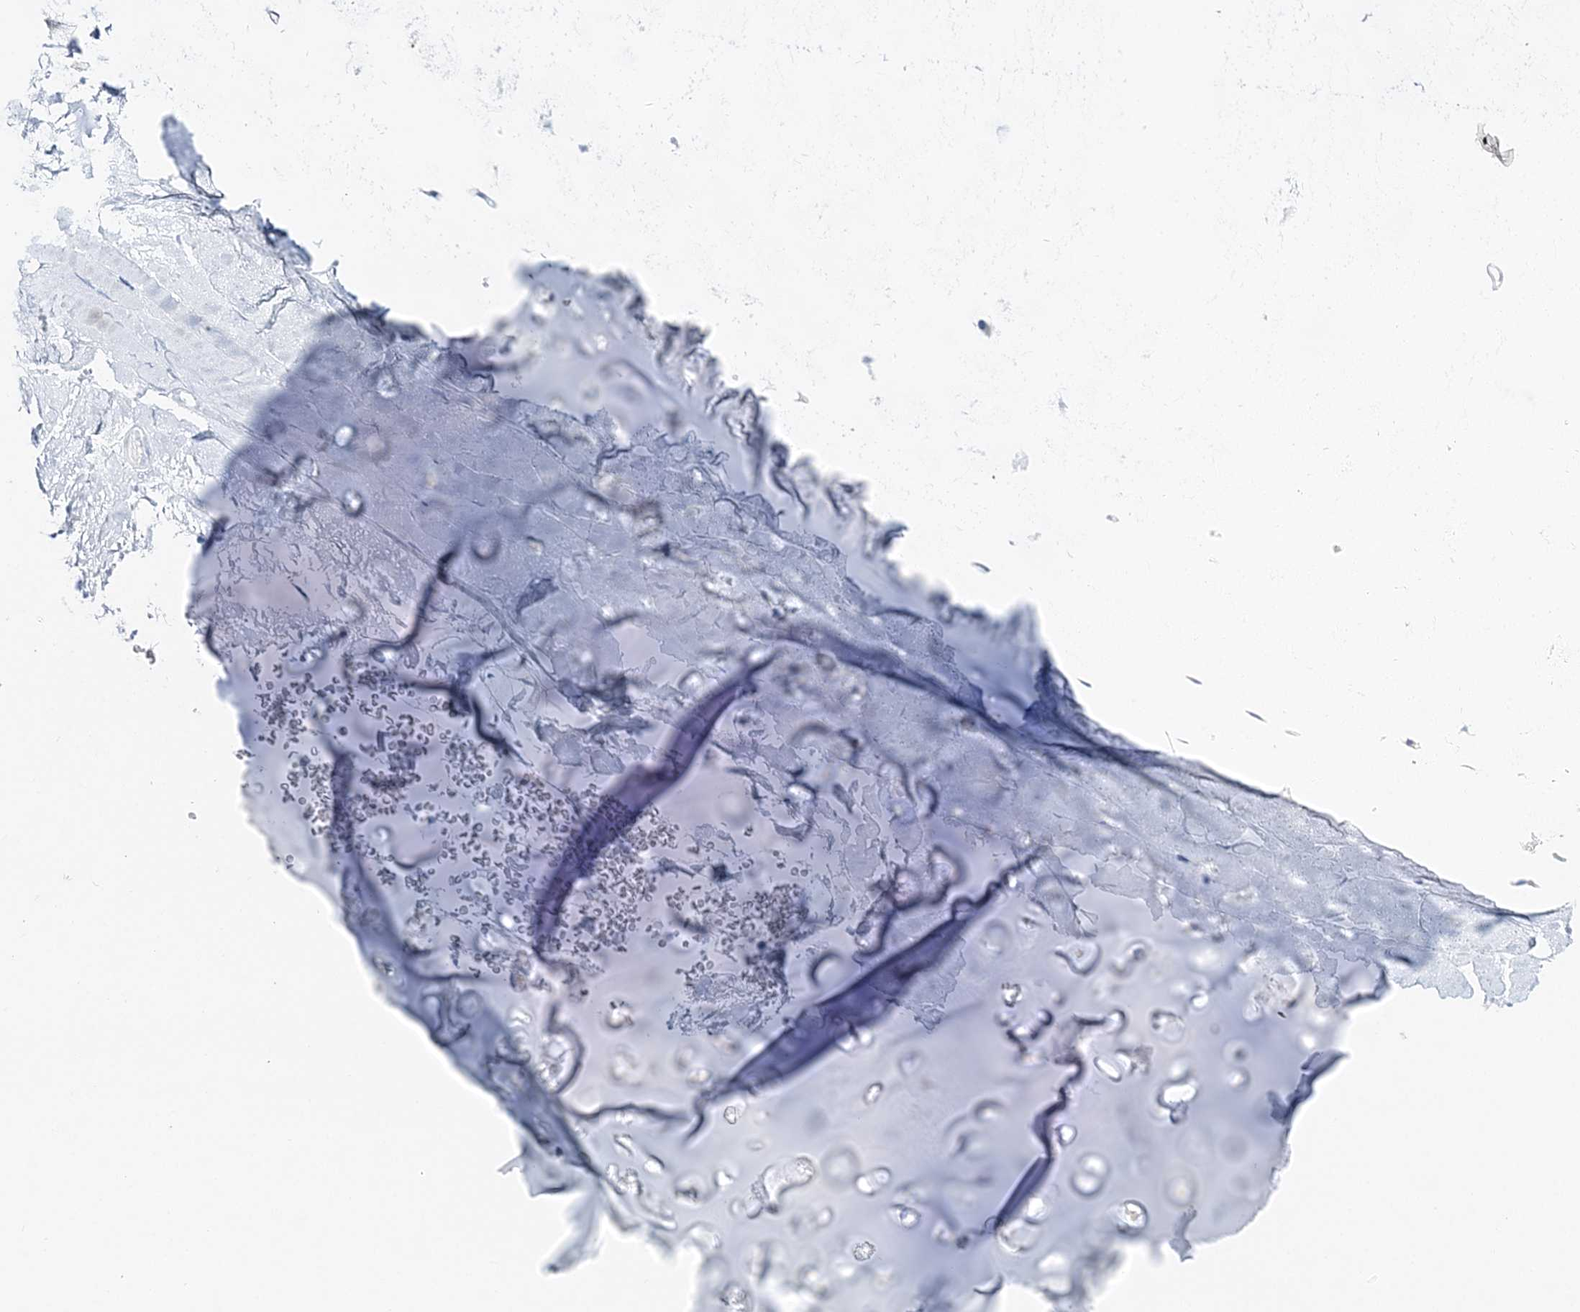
{"staining": {"intensity": "negative", "quantity": "none", "location": "none"}, "tissue": "adipose tissue", "cell_type": "Adipocytes", "image_type": "normal", "snomed": [{"axis": "morphology", "description": "Normal tissue, NOS"}, {"axis": "morphology", "description": "Squamous cell carcinoma, NOS"}, {"axis": "topography", "description": "Lymph node"}, {"axis": "topography", "description": "Bronchus"}, {"axis": "topography", "description": "Lung"}], "caption": "IHC photomicrograph of normal adipose tissue: adipose tissue stained with DAB displays no significant protein positivity in adipocytes.", "gene": "TSPYL6", "patient": {"sex": "male", "age": 66}}